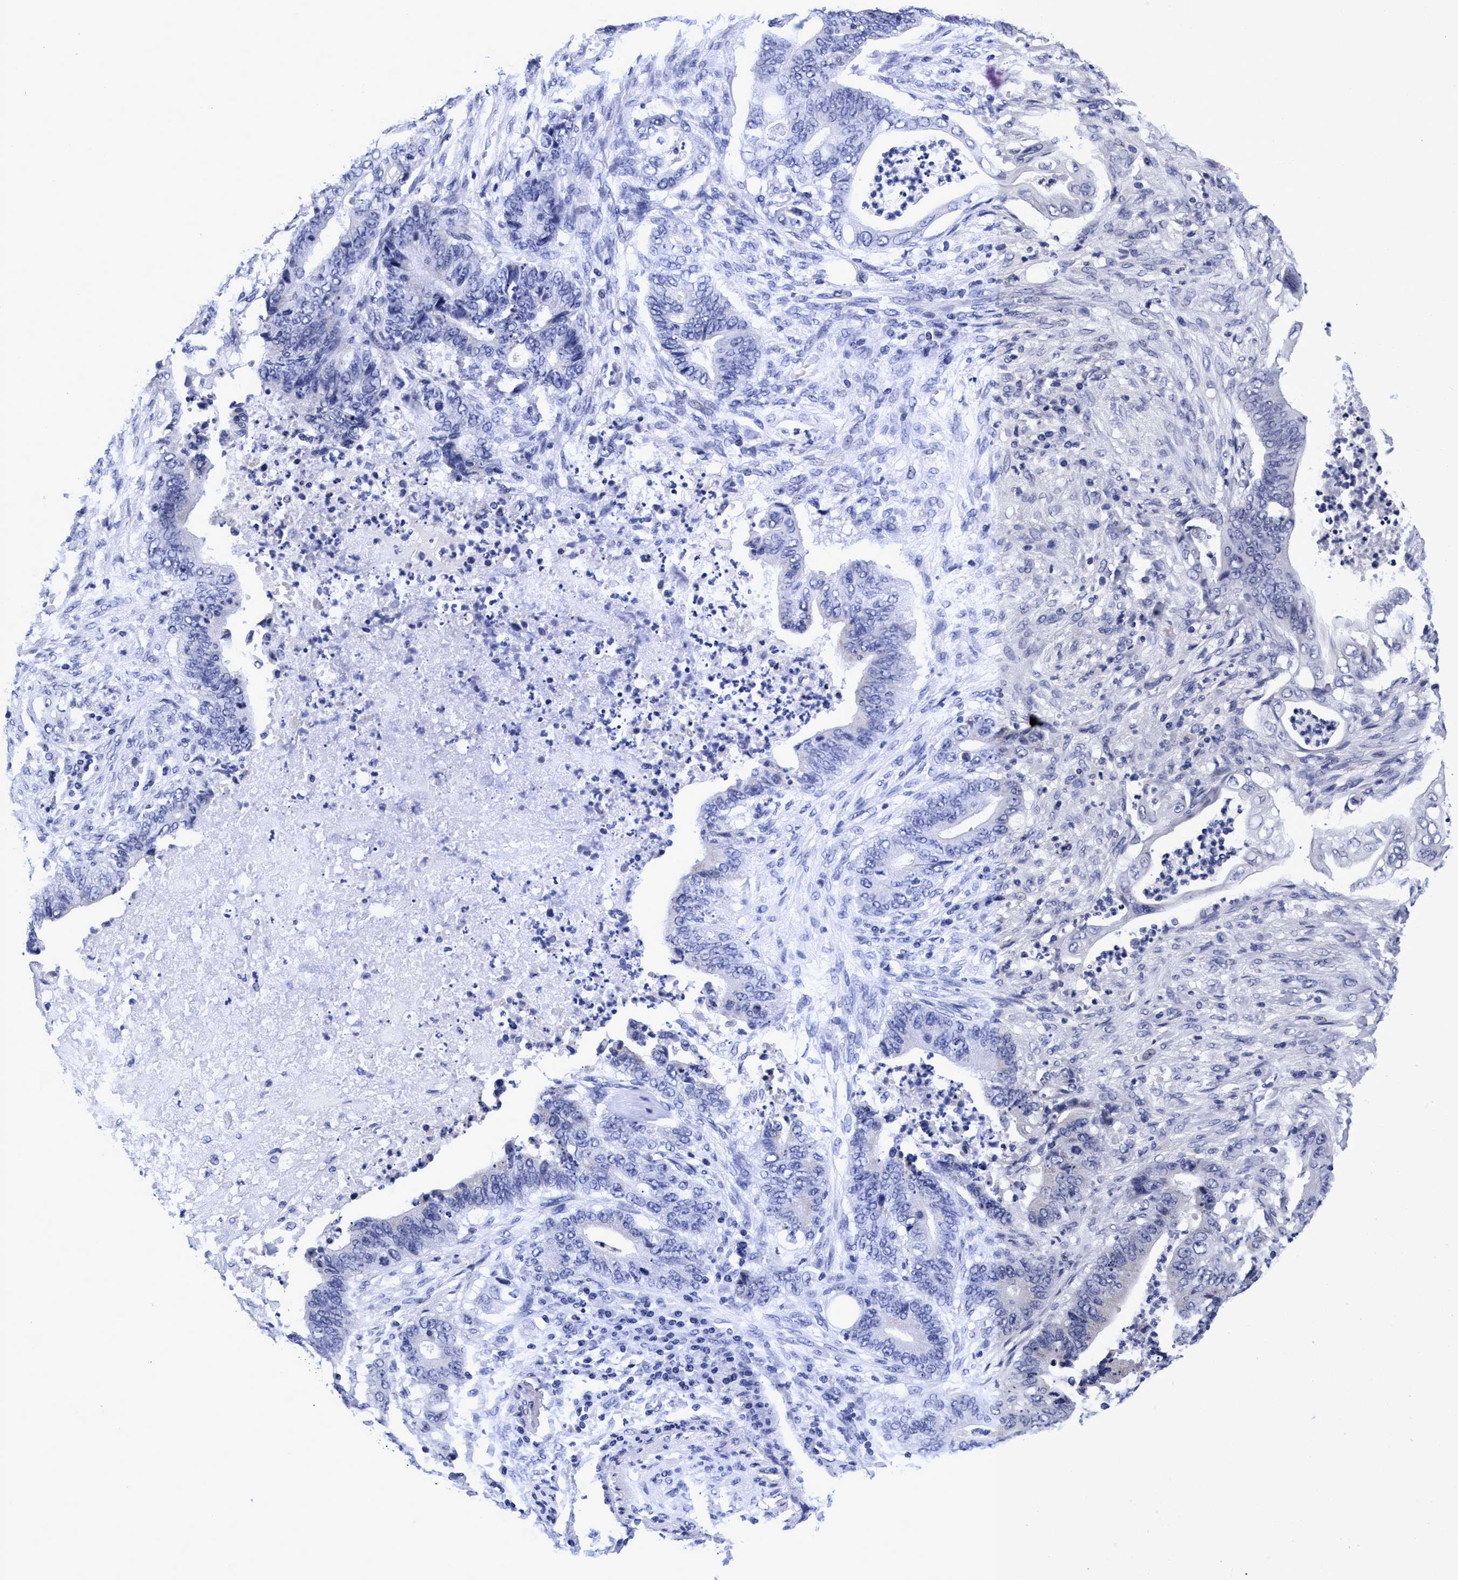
{"staining": {"intensity": "negative", "quantity": "none", "location": "none"}, "tissue": "stomach cancer", "cell_type": "Tumor cells", "image_type": "cancer", "snomed": [{"axis": "morphology", "description": "Adenocarcinoma, NOS"}, {"axis": "topography", "description": "Stomach"}], "caption": "A high-resolution histopathology image shows immunohistochemistry staining of adenocarcinoma (stomach), which shows no significant positivity in tumor cells. The staining was performed using DAB (3,3'-diaminobenzidine) to visualize the protein expression in brown, while the nuclei were stained in blue with hematoxylin (Magnification: 20x).", "gene": "PLPPR1", "patient": {"sex": "female", "age": 73}}